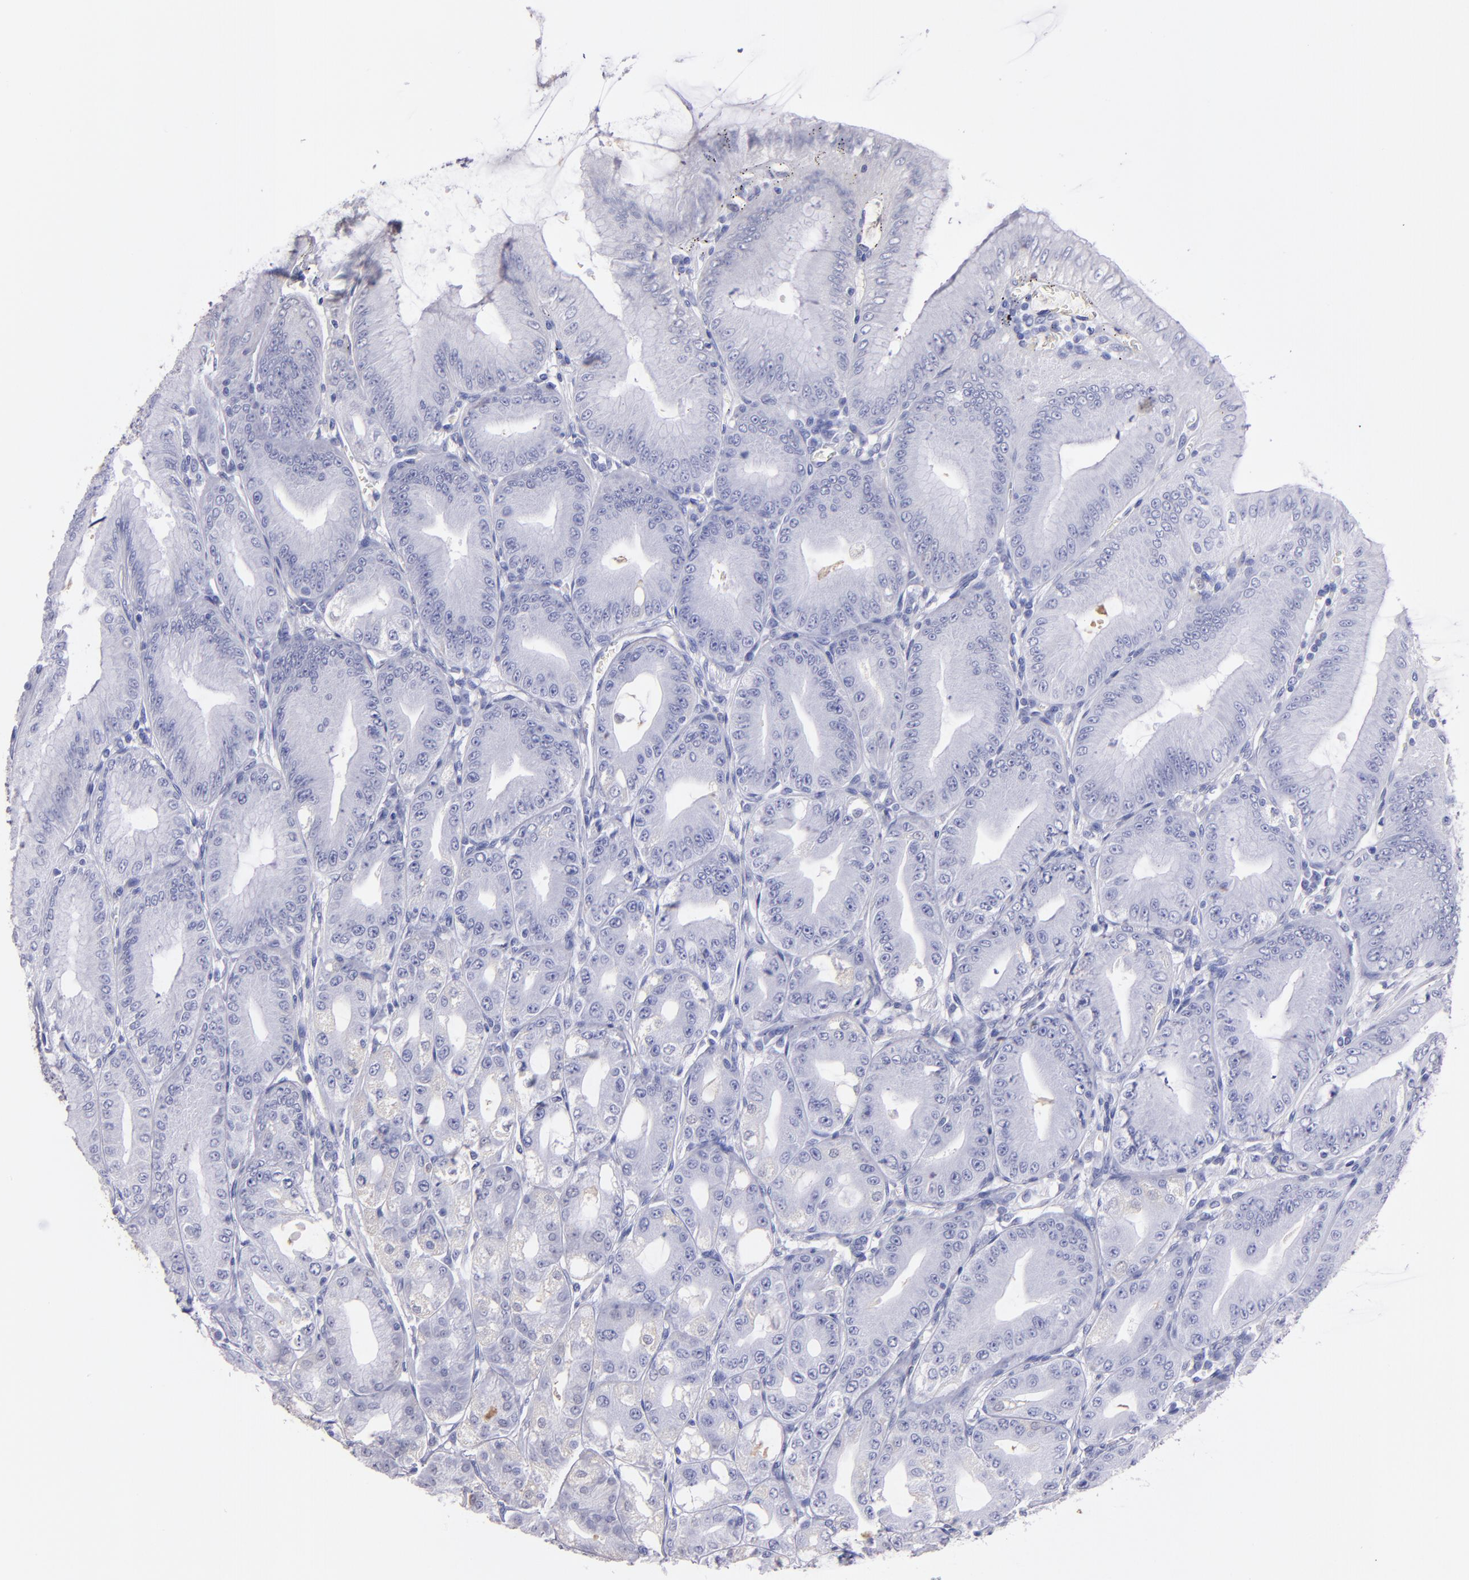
{"staining": {"intensity": "negative", "quantity": "none", "location": "none"}, "tissue": "stomach", "cell_type": "Glandular cells", "image_type": "normal", "snomed": [{"axis": "morphology", "description": "Normal tissue, NOS"}, {"axis": "topography", "description": "Stomach, lower"}], "caption": "A high-resolution photomicrograph shows immunohistochemistry staining of unremarkable stomach, which shows no significant staining in glandular cells. (Stains: DAB (3,3'-diaminobenzidine) IHC with hematoxylin counter stain, Microscopy: brightfield microscopy at high magnification).", "gene": "TG", "patient": {"sex": "male", "age": 71}}